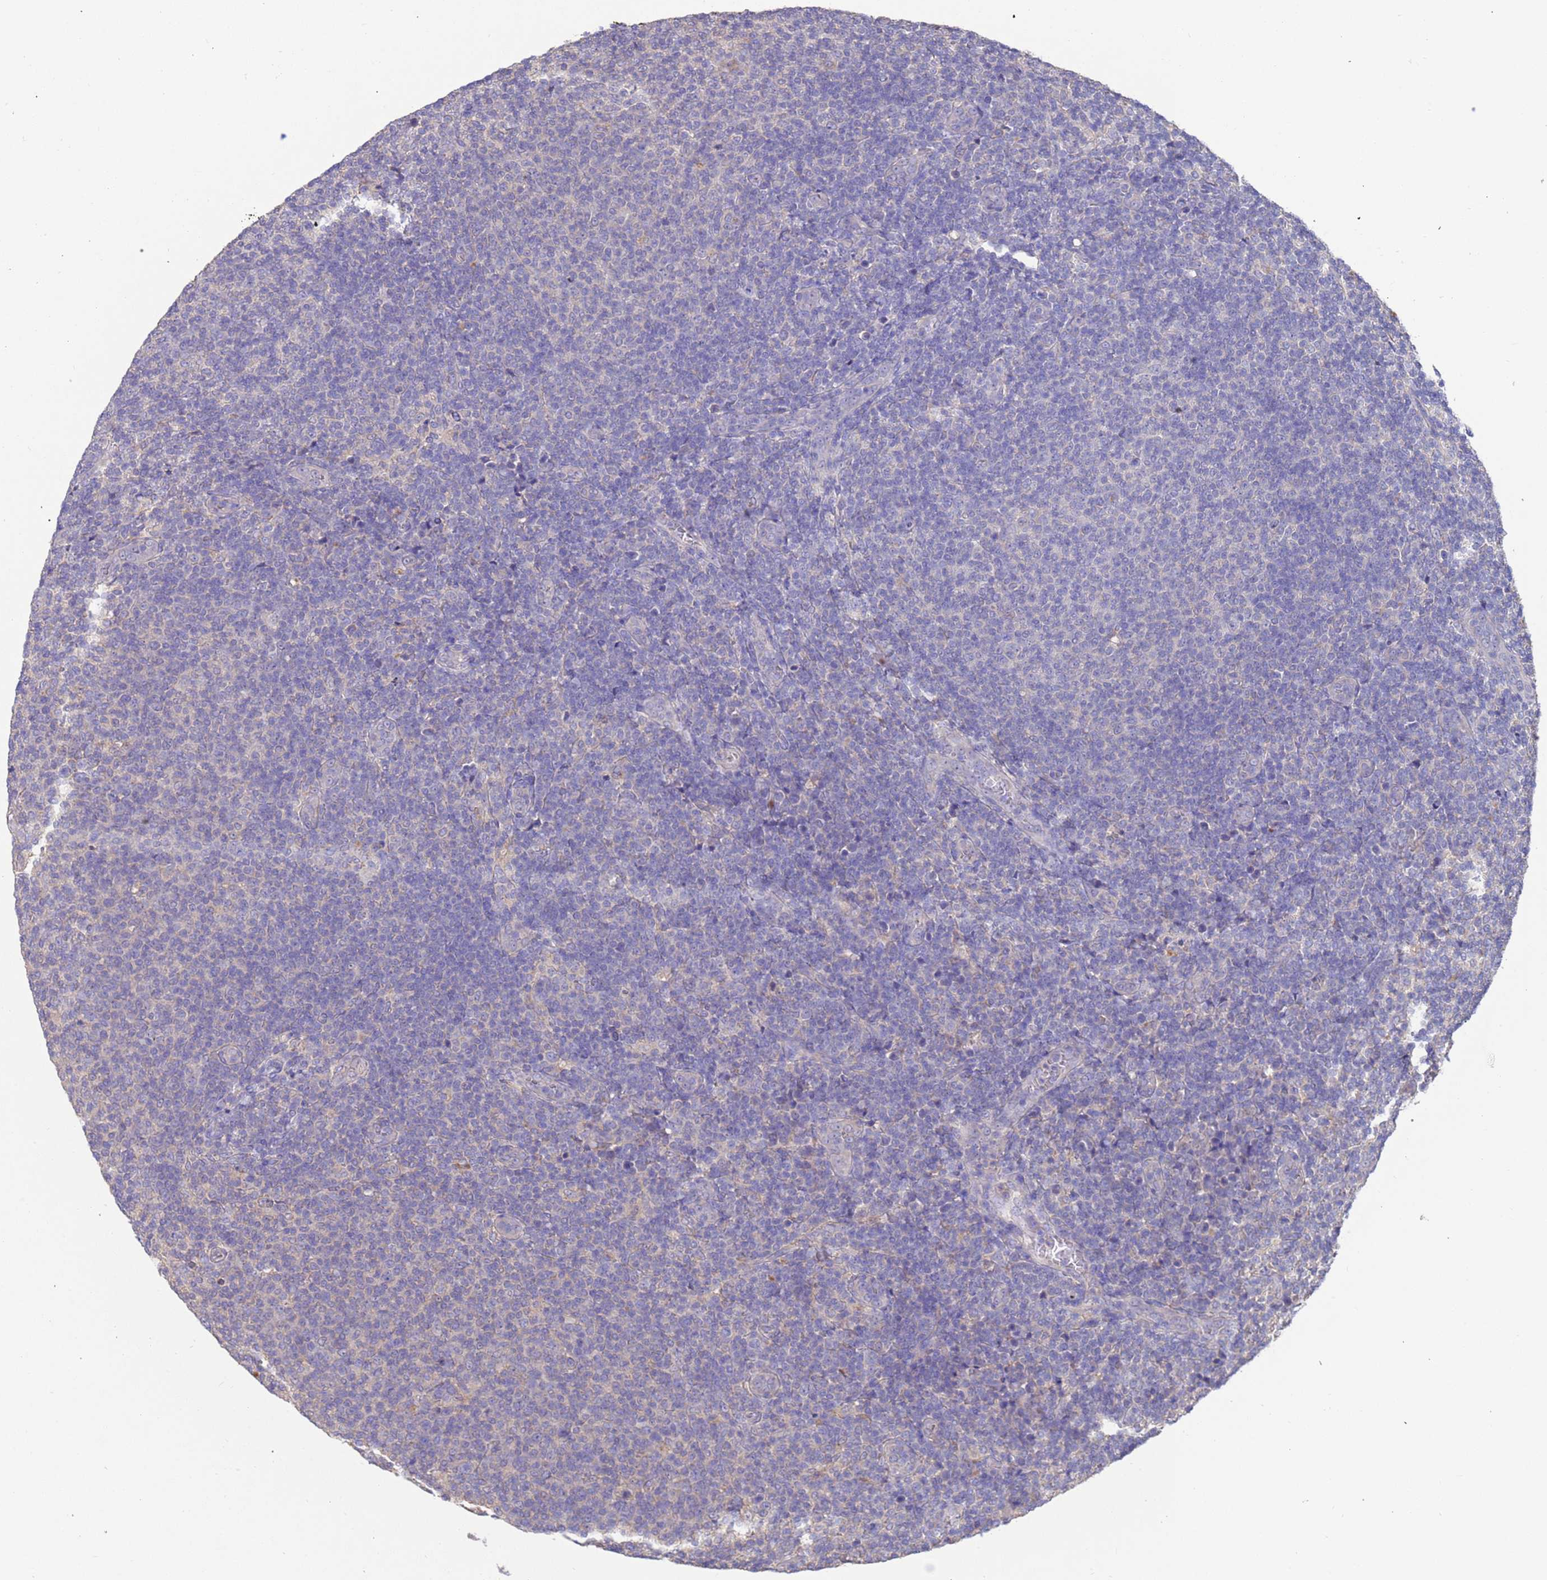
{"staining": {"intensity": "negative", "quantity": "none", "location": "none"}, "tissue": "lymphoma", "cell_type": "Tumor cells", "image_type": "cancer", "snomed": [{"axis": "morphology", "description": "Malignant lymphoma, non-Hodgkin's type, Low grade"}, {"axis": "topography", "description": "Lymph node"}], "caption": "Tumor cells show no significant protein staining in malignant lymphoma, non-Hodgkin's type (low-grade). (Stains: DAB (3,3'-diaminobenzidine) immunohistochemistry (IHC) with hematoxylin counter stain, Microscopy: brightfield microscopy at high magnification).", "gene": "SRL", "patient": {"sex": "male", "age": 66}}